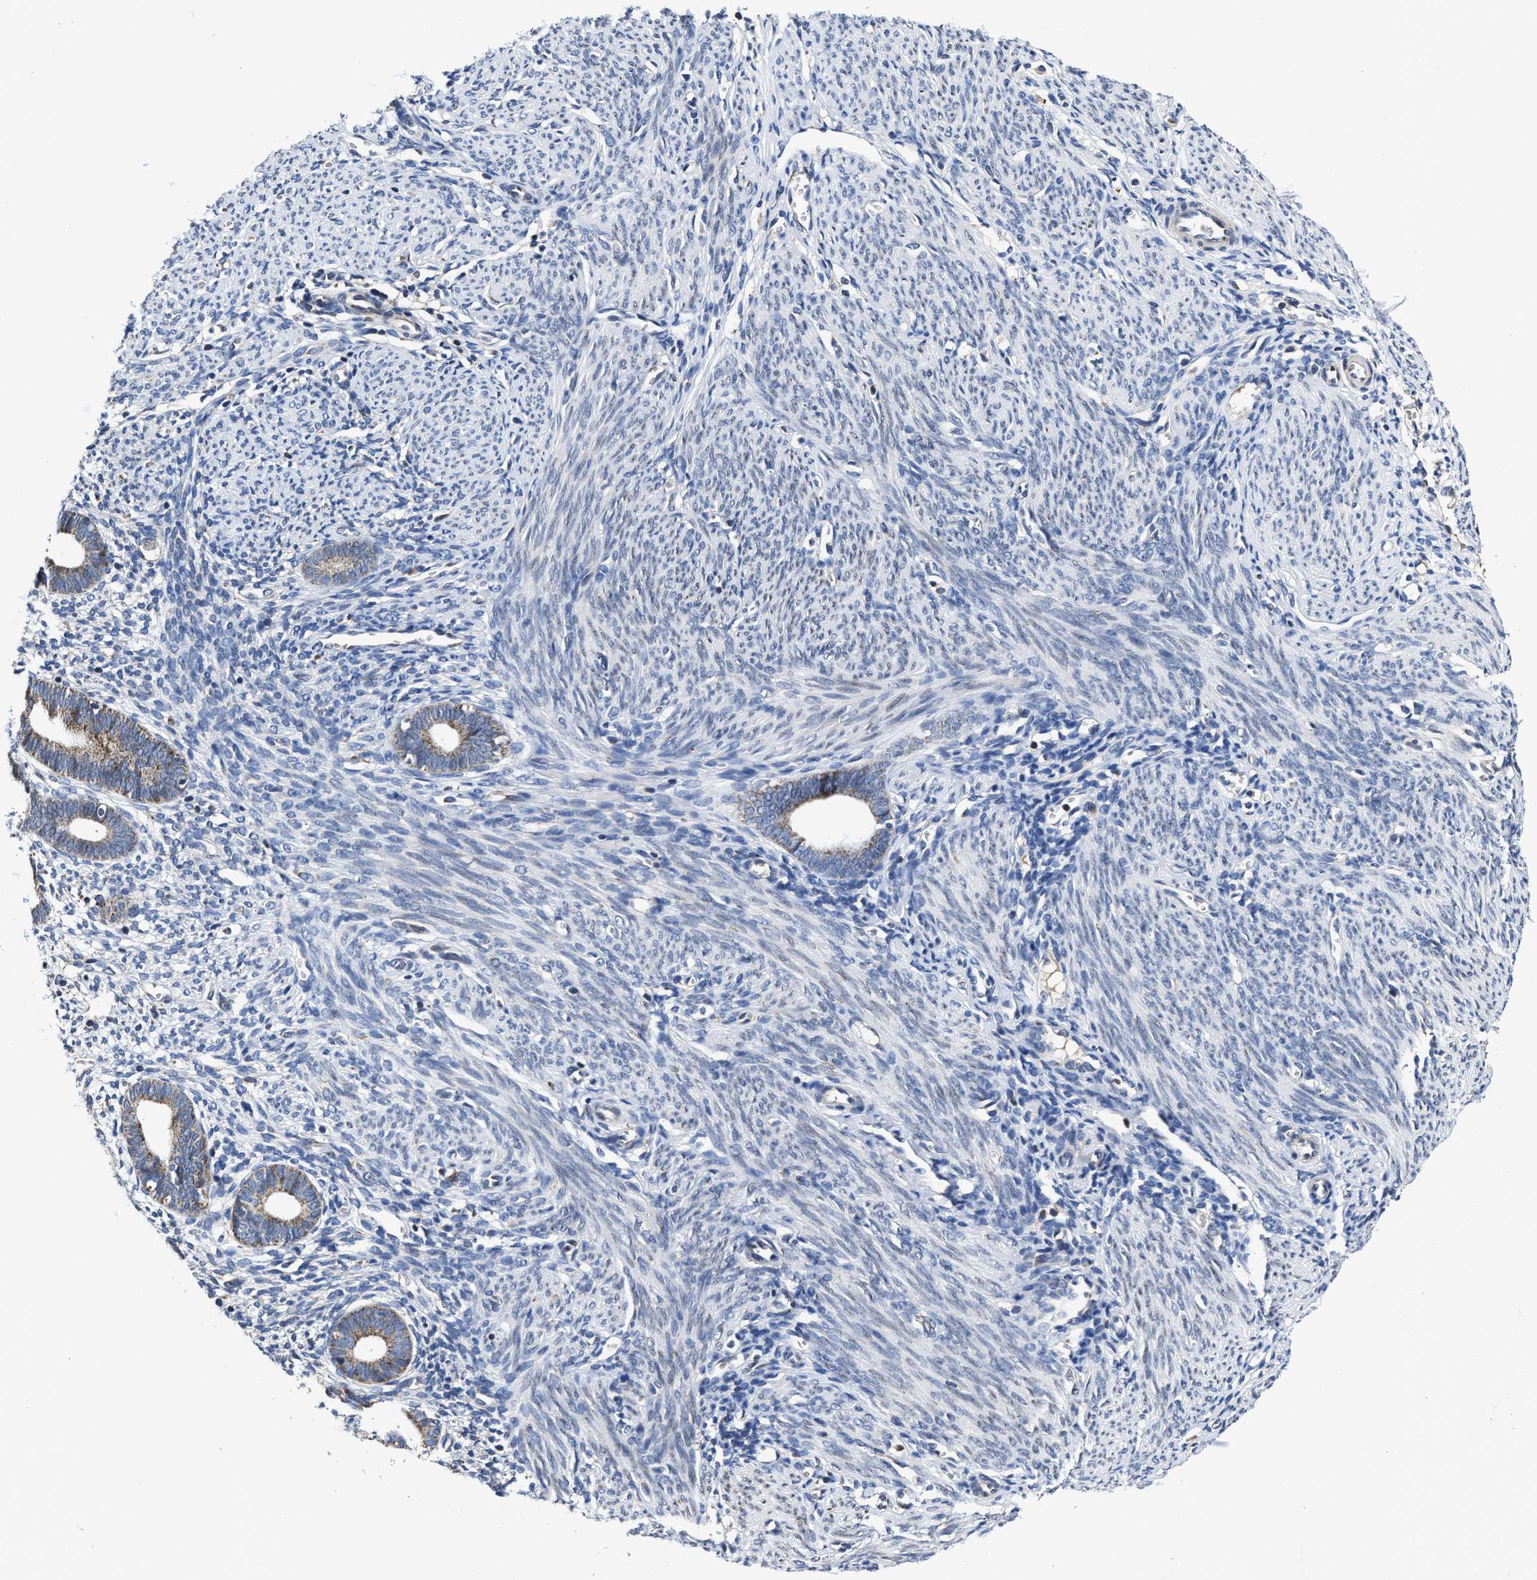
{"staining": {"intensity": "negative", "quantity": "none", "location": "none"}, "tissue": "endometrium", "cell_type": "Cells in endometrial stroma", "image_type": "normal", "snomed": [{"axis": "morphology", "description": "Normal tissue, NOS"}, {"axis": "morphology", "description": "Adenocarcinoma, NOS"}, {"axis": "topography", "description": "Endometrium"}], "caption": "A photomicrograph of endometrium stained for a protein demonstrates no brown staining in cells in endometrial stroma. (DAB immunohistochemistry, high magnification).", "gene": "CACNA1D", "patient": {"sex": "female", "age": 57}}